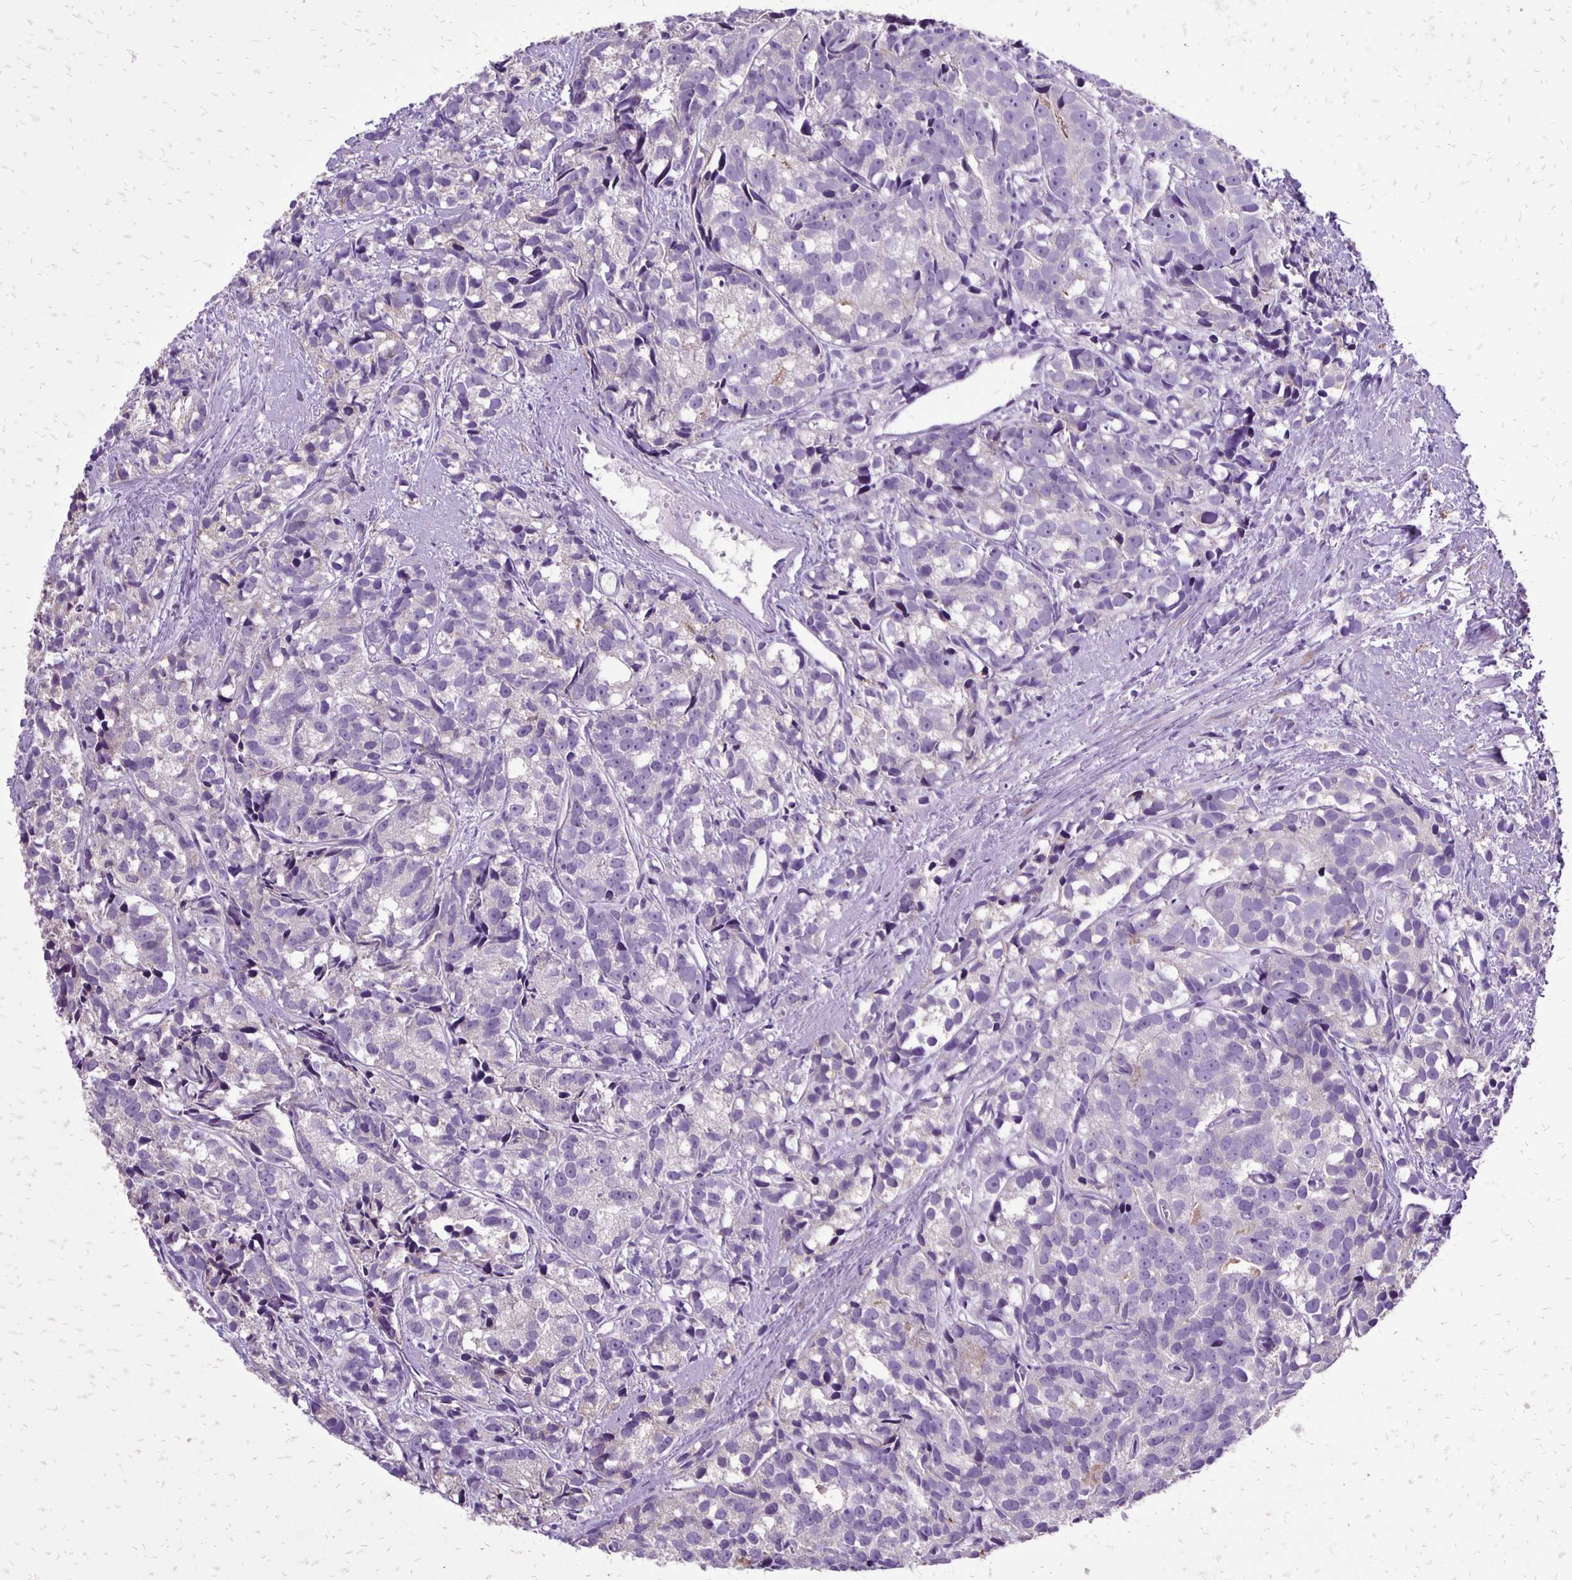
{"staining": {"intensity": "negative", "quantity": "none", "location": "none"}, "tissue": "prostate cancer", "cell_type": "Tumor cells", "image_type": "cancer", "snomed": [{"axis": "morphology", "description": "Adenocarcinoma, High grade"}, {"axis": "topography", "description": "Prostate"}], "caption": "IHC of prostate cancer exhibits no expression in tumor cells.", "gene": "ANKRD45", "patient": {"sex": "male", "age": 77}}